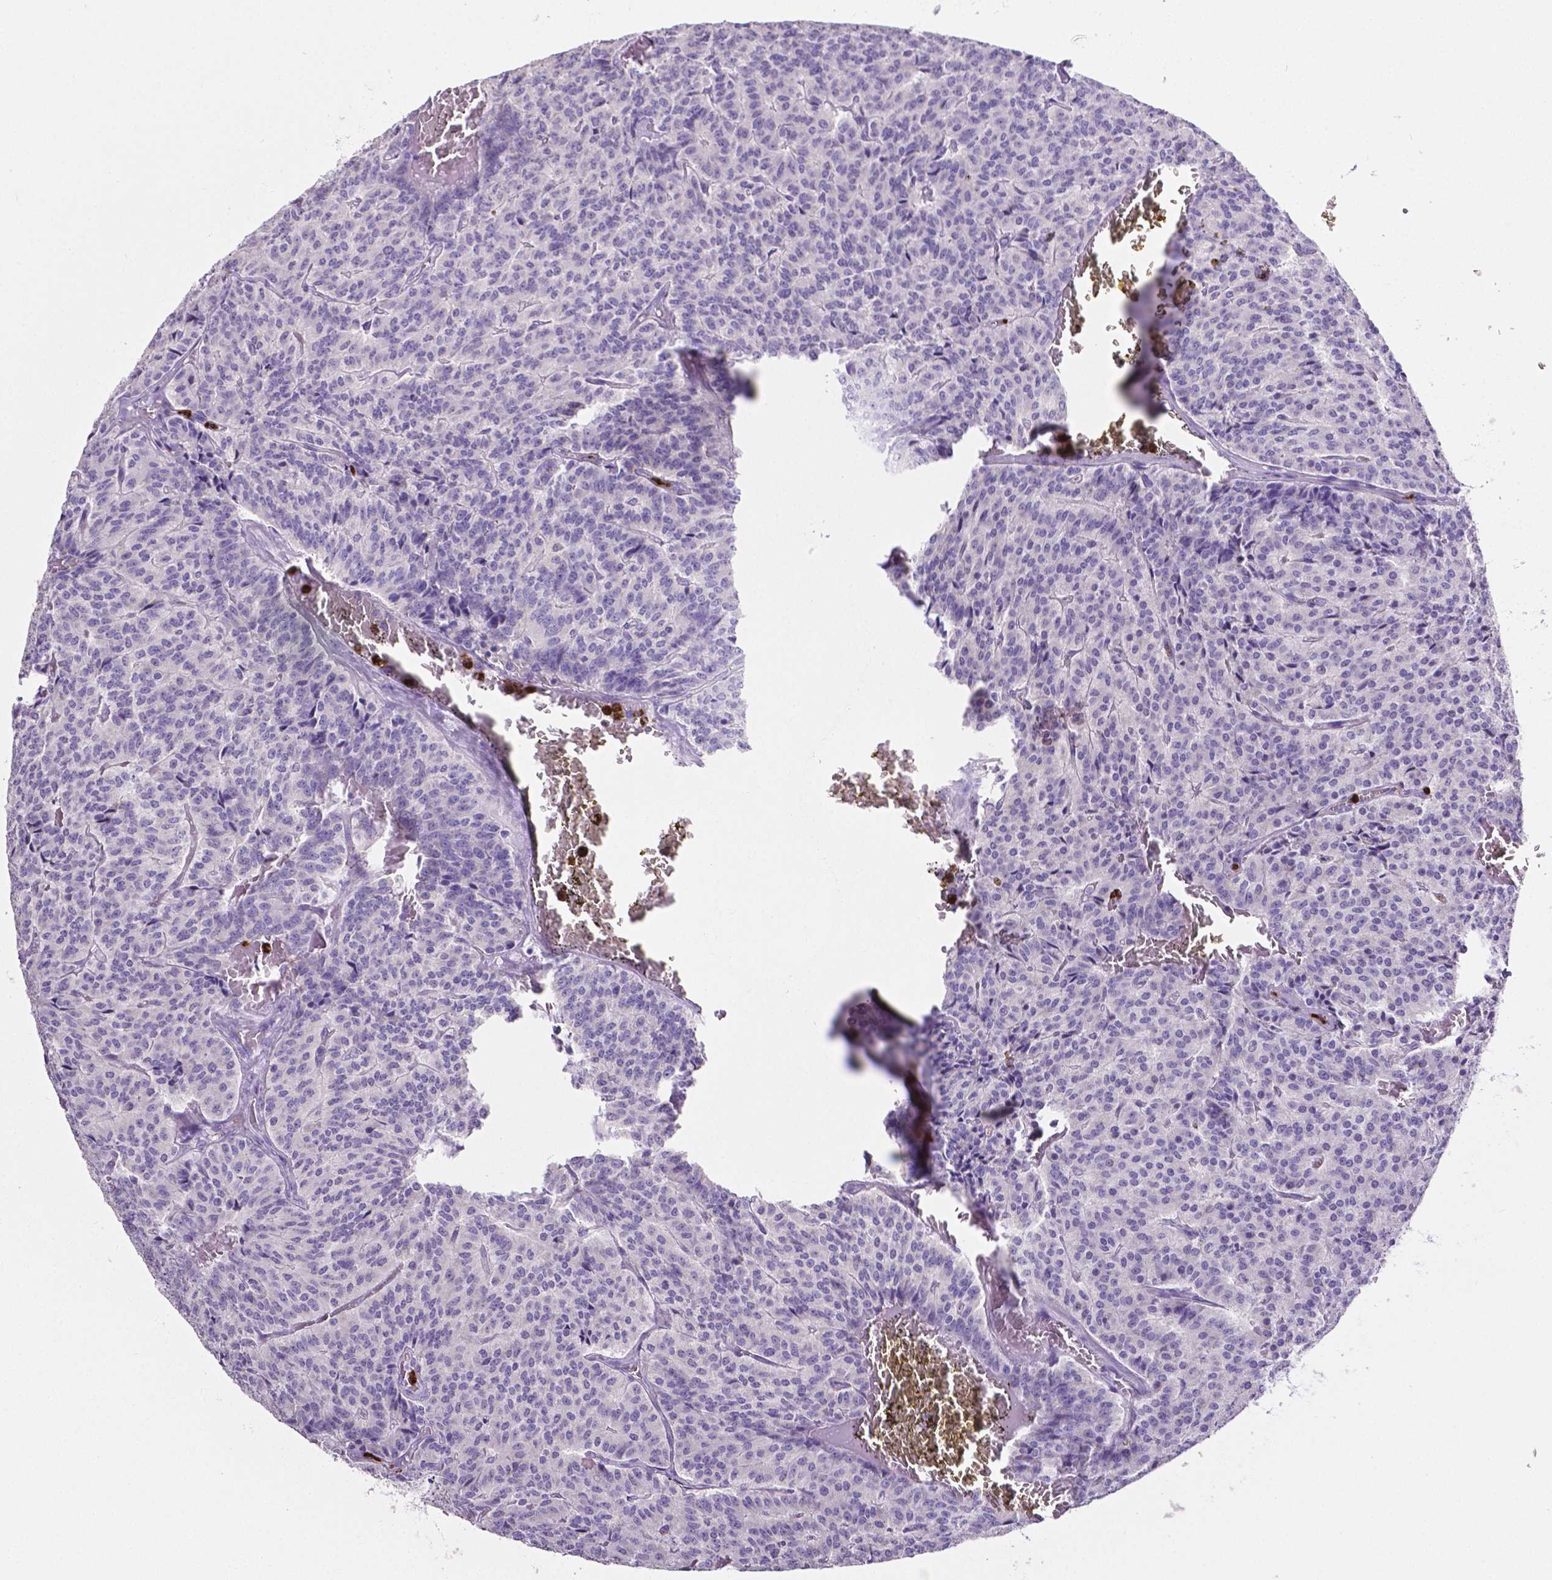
{"staining": {"intensity": "negative", "quantity": "none", "location": "none"}, "tissue": "carcinoid", "cell_type": "Tumor cells", "image_type": "cancer", "snomed": [{"axis": "morphology", "description": "Carcinoid, malignant, NOS"}, {"axis": "topography", "description": "Lung"}], "caption": "Micrograph shows no significant protein staining in tumor cells of malignant carcinoid.", "gene": "MMP9", "patient": {"sex": "male", "age": 70}}